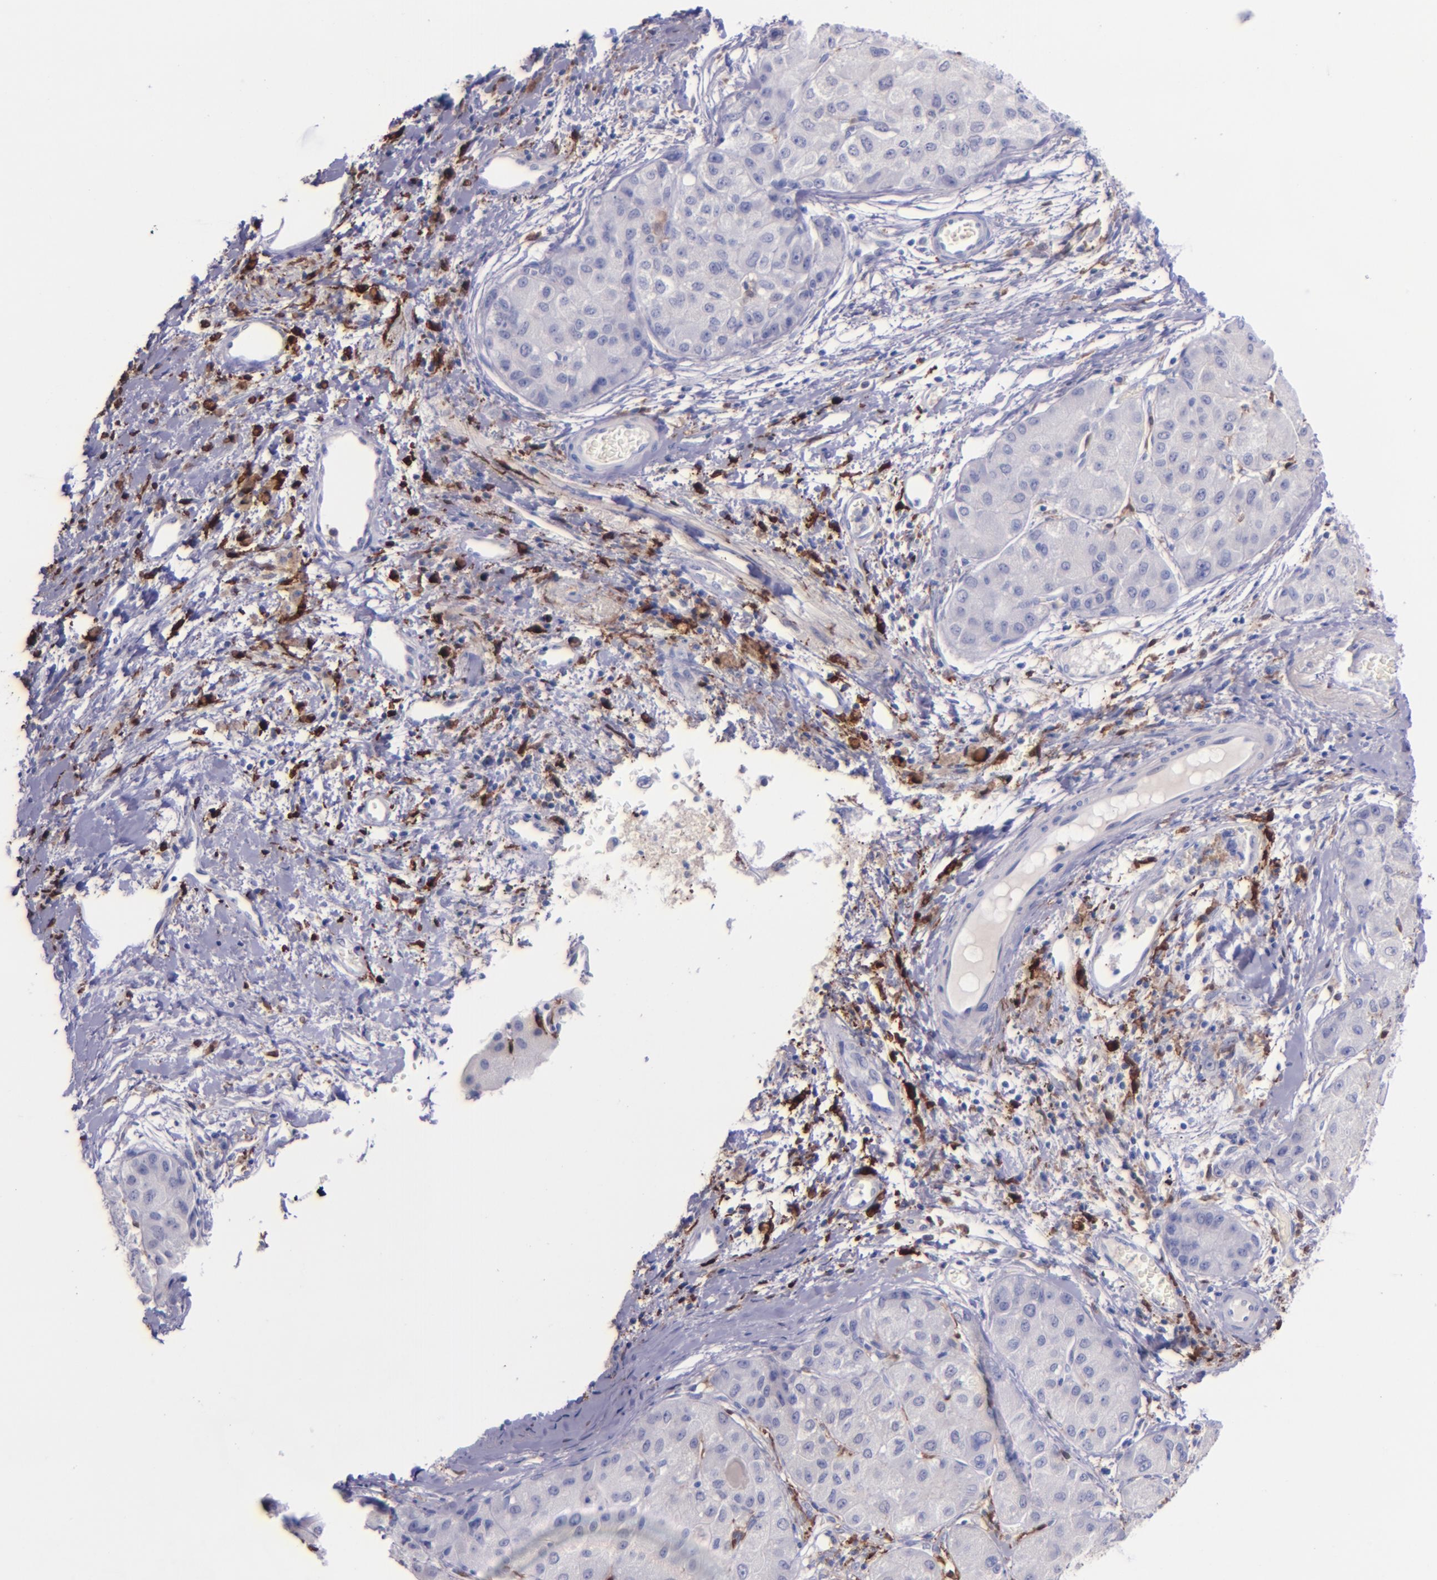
{"staining": {"intensity": "negative", "quantity": "none", "location": "none"}, "tissue": "liver cancer", "cell_type": "Tumor cells", "image_type": "cancer", "snomed": [{"axis": "morphology", "description": "Carcinoma, Hepatocellular, NOS"}, {"axis": "topography", "description": "Liver"}], "caption": "Tumor cells show no significant expression in liver cancer (hepatocellular carcinoma).", "gene": "F13A1", "patient": {"sex": "male", "age": 80}}